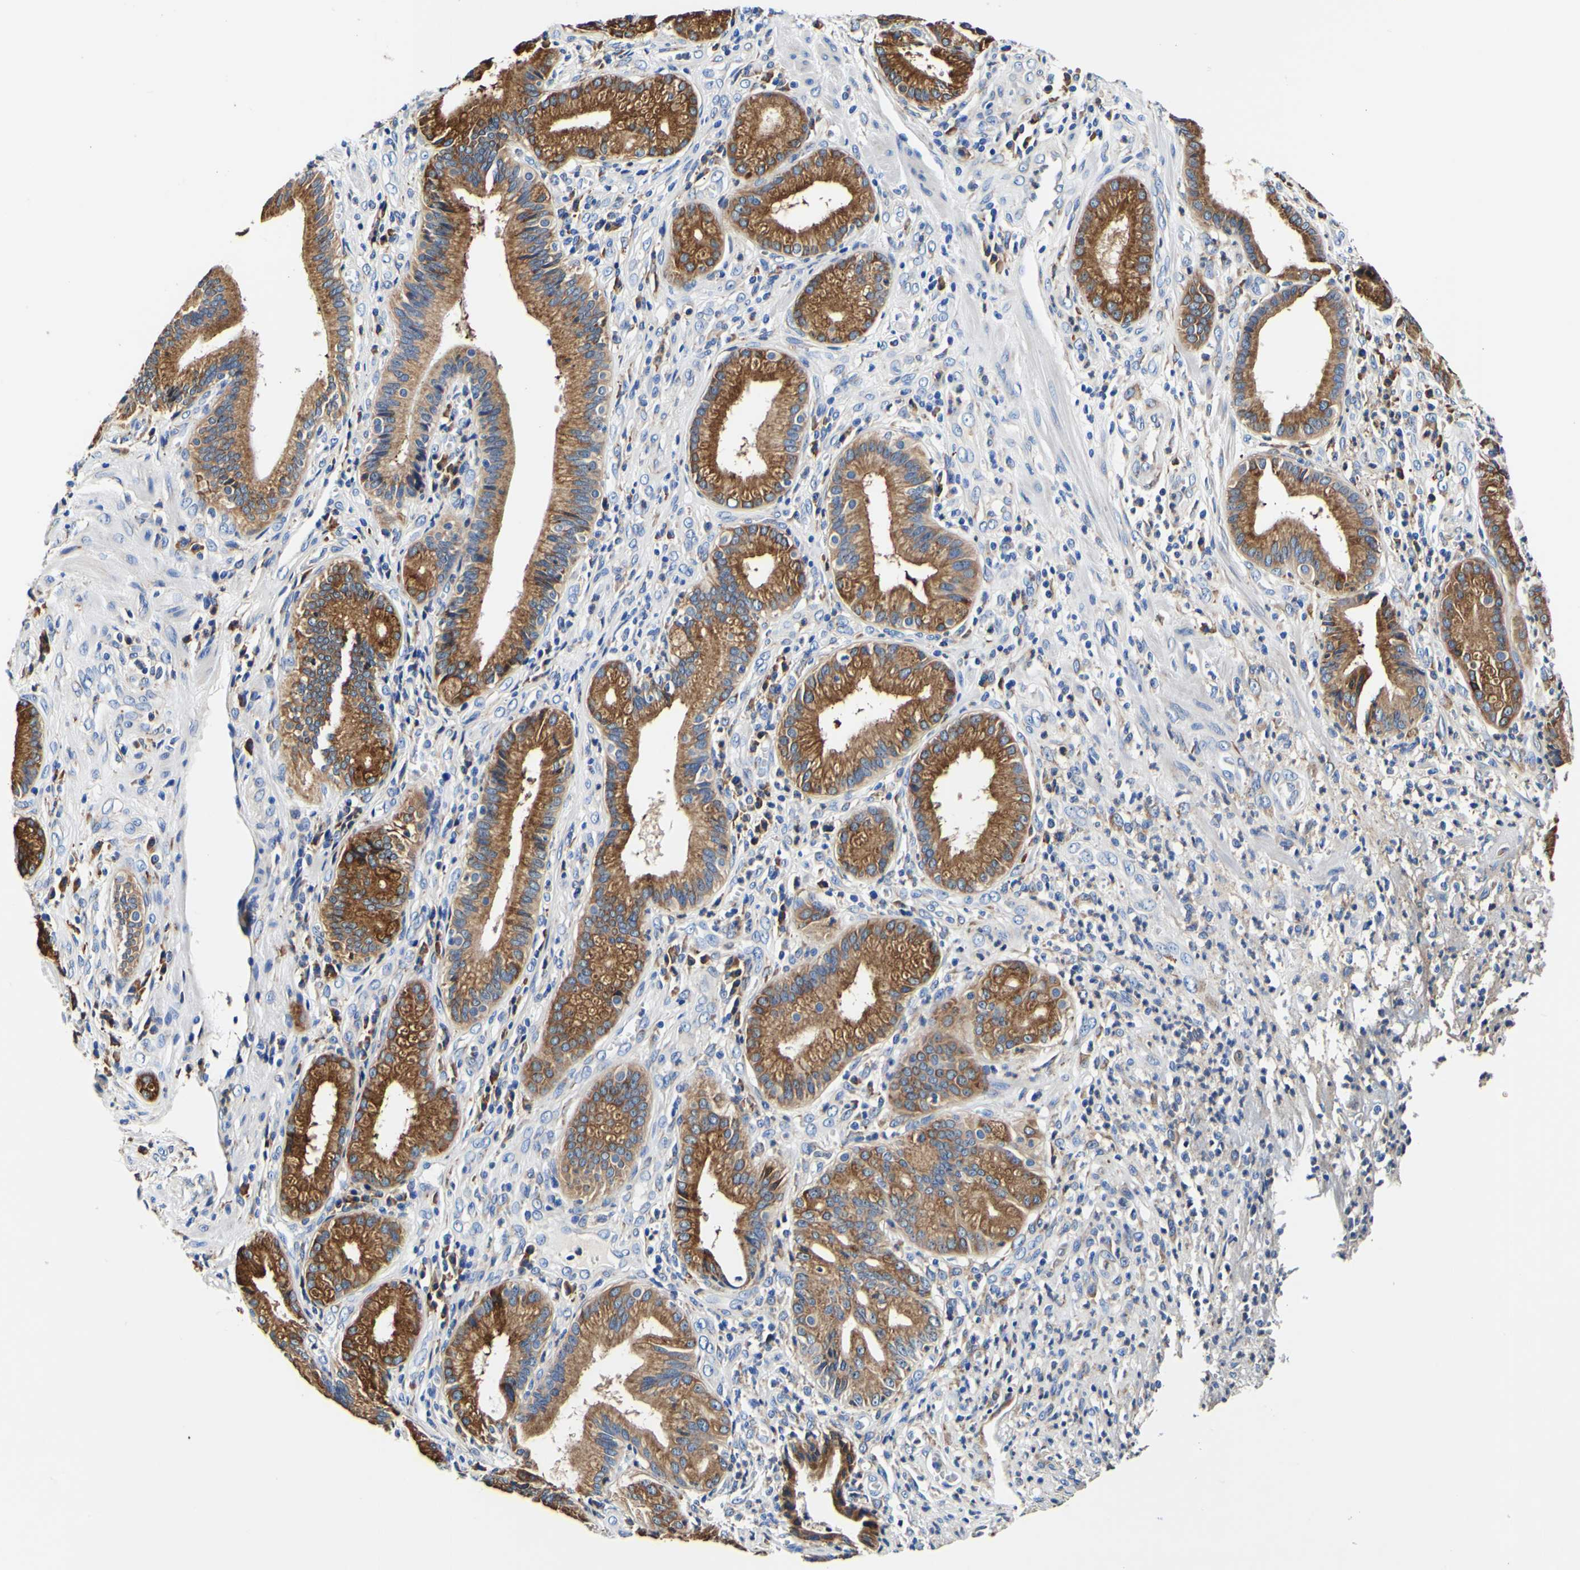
{"staining": {"intensity": "moderate", "quantity": ">75%", "location": "cytoplasmic/membranous"}, "tissue": "pancreatic cancer", "cell_type": "Tumor cells", "image_type": "cancer", "snomed": [{"axis": "morphology", "description": "Adenocarcinoma, NOS"}, {"axis": "topography", "description": "Pancreas"}], "caption": "IHC histopathology image of pancreatic cancer (adenocarcinoma) stained for a protein (brown), which shows medium levels of moderate cytoplasmic/membranous expression in approximately >75% of tumor cells.", "gene": "P4HB", "patient": {"sex": "female", "age": 75}}